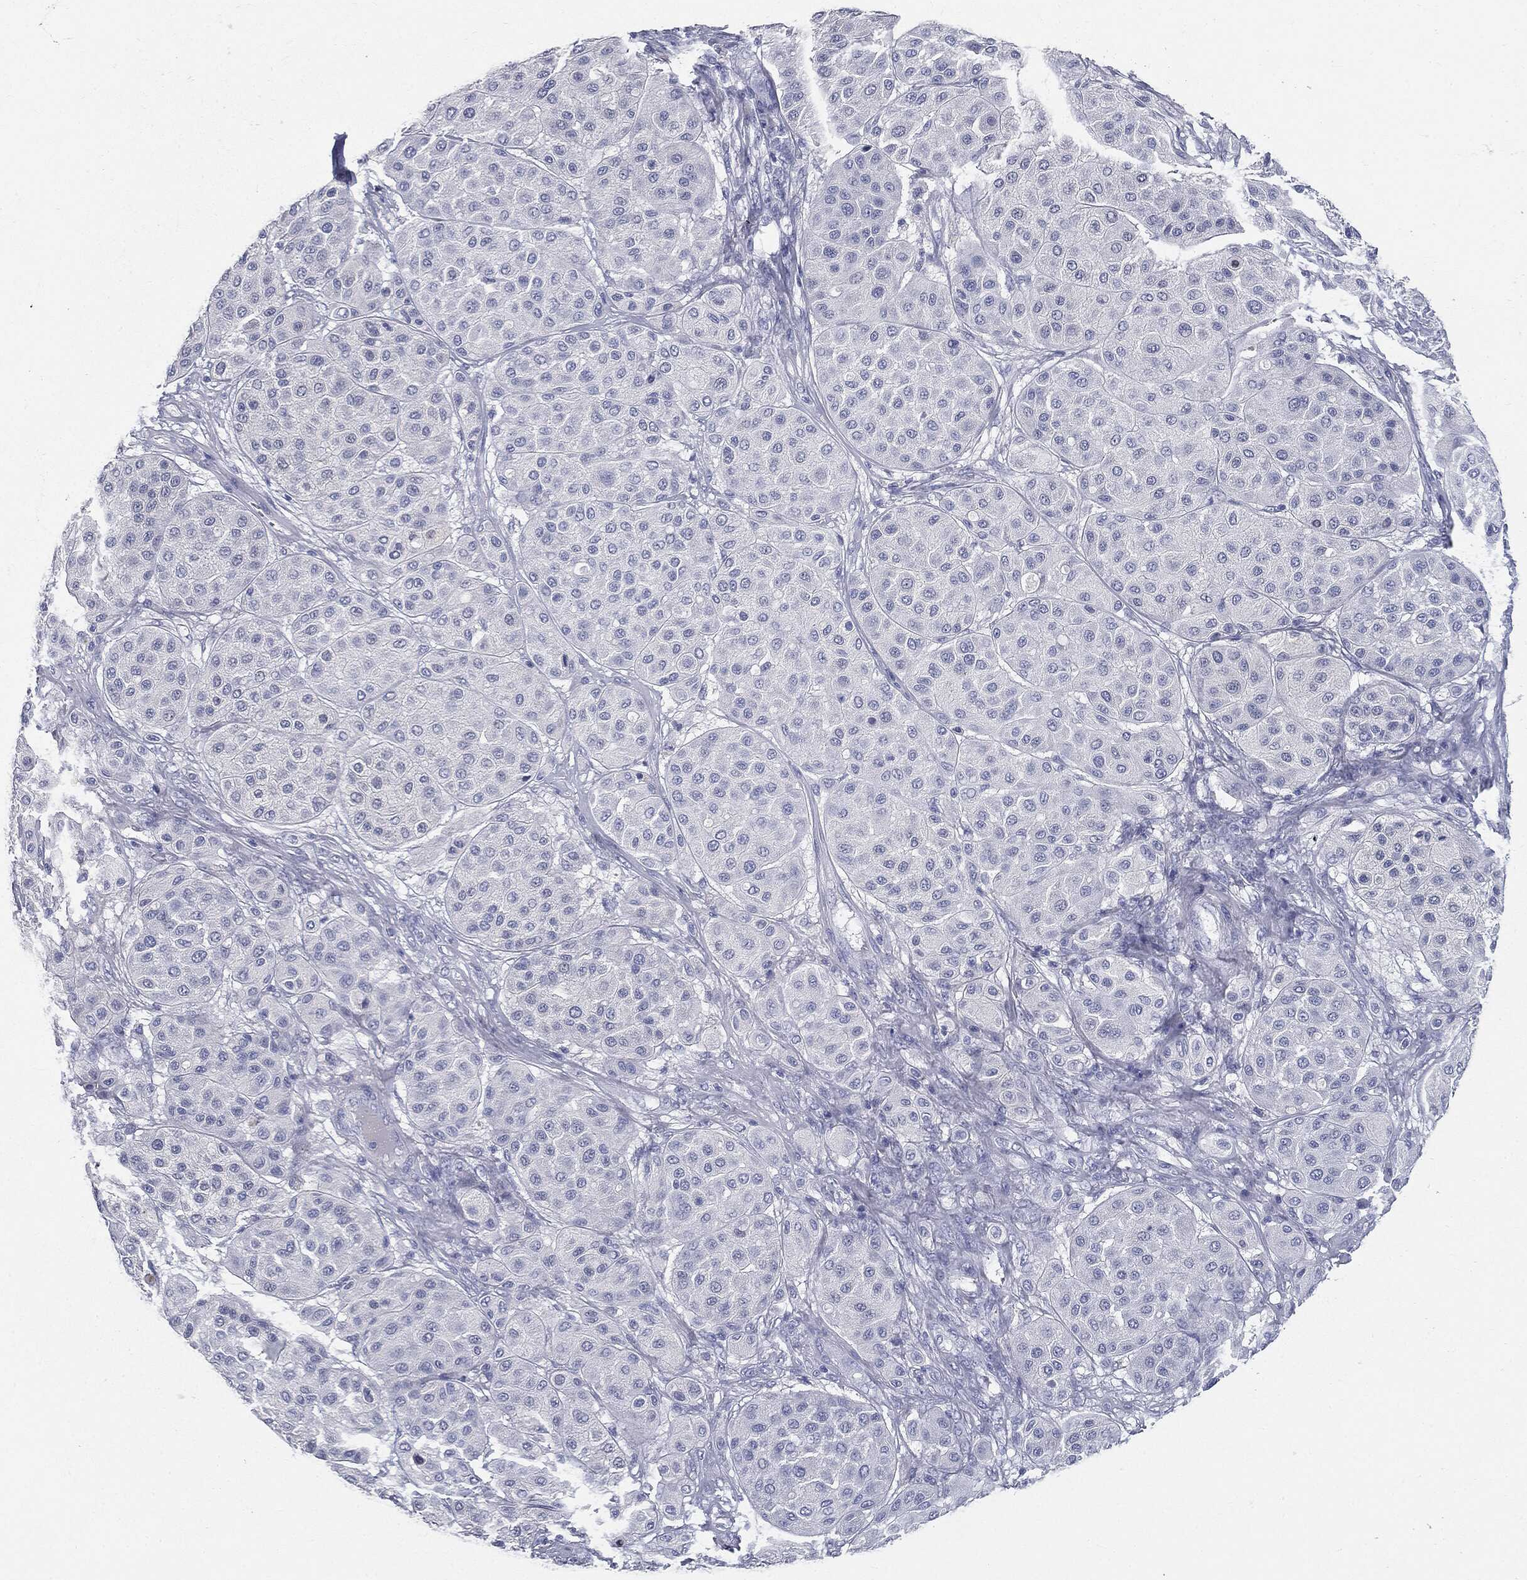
{"staining": {"intensity": "negative", "quantity": "none", "location": "none"}, "tissue": "melanoma", "cell_type": "Tumor cells", "image_type": "cancer", "snomed": [{"axis": "morphology", "description": "Malignant melanoma, Metastatic site"}, {"axis": "topography", "description": "Smooth muscle"}], "caption": "A micrograph of malignant melanoma (metastatic site) stained for a protein demonstrates no brown staining in tumor cells.", "gene": "CUZD1", "patient": {"sex": "male", "age": 41}}